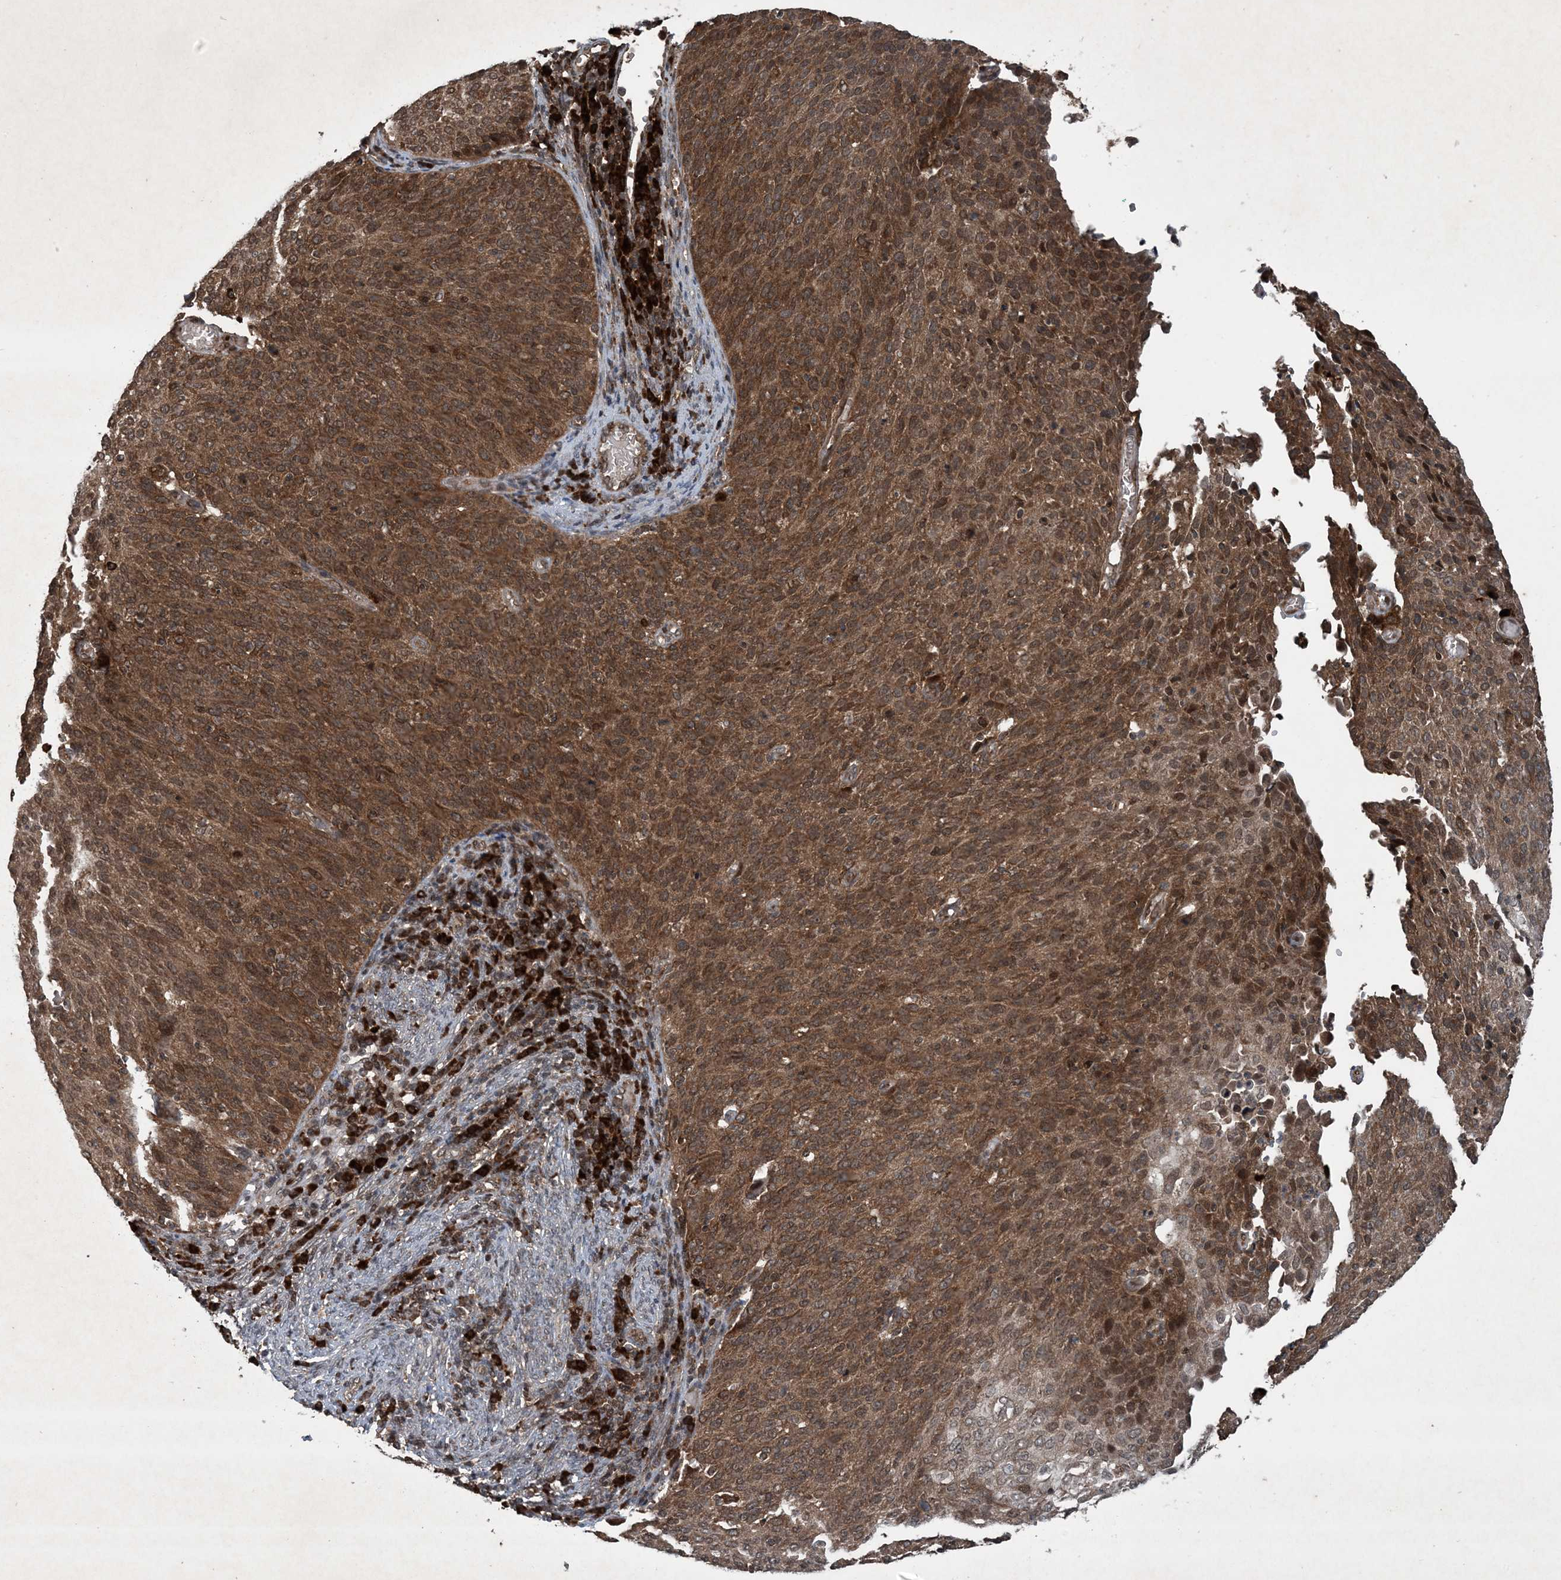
{"staining": {"intensity": "strong", "quantity": ">75%", "location": "cytoplasmic/membranous"}, "tissue": "cervical cancer", "cell_type": "Tumor cells", "image_type": "cancer", "snomed": [{"axis": "morphology", "description": "Squamous cell carcinoma, NOS"}, {"axis": "topography", "description": "Cervix"}], "caption": "Cervical squamous cell carcinoma stained for a protein (brown) demonstrates strong cytoplasmic/membranous positive expression in about >75% of tumor cells.", "gene": "GNG5", "patient": {"sex": "female", "age": 38}}